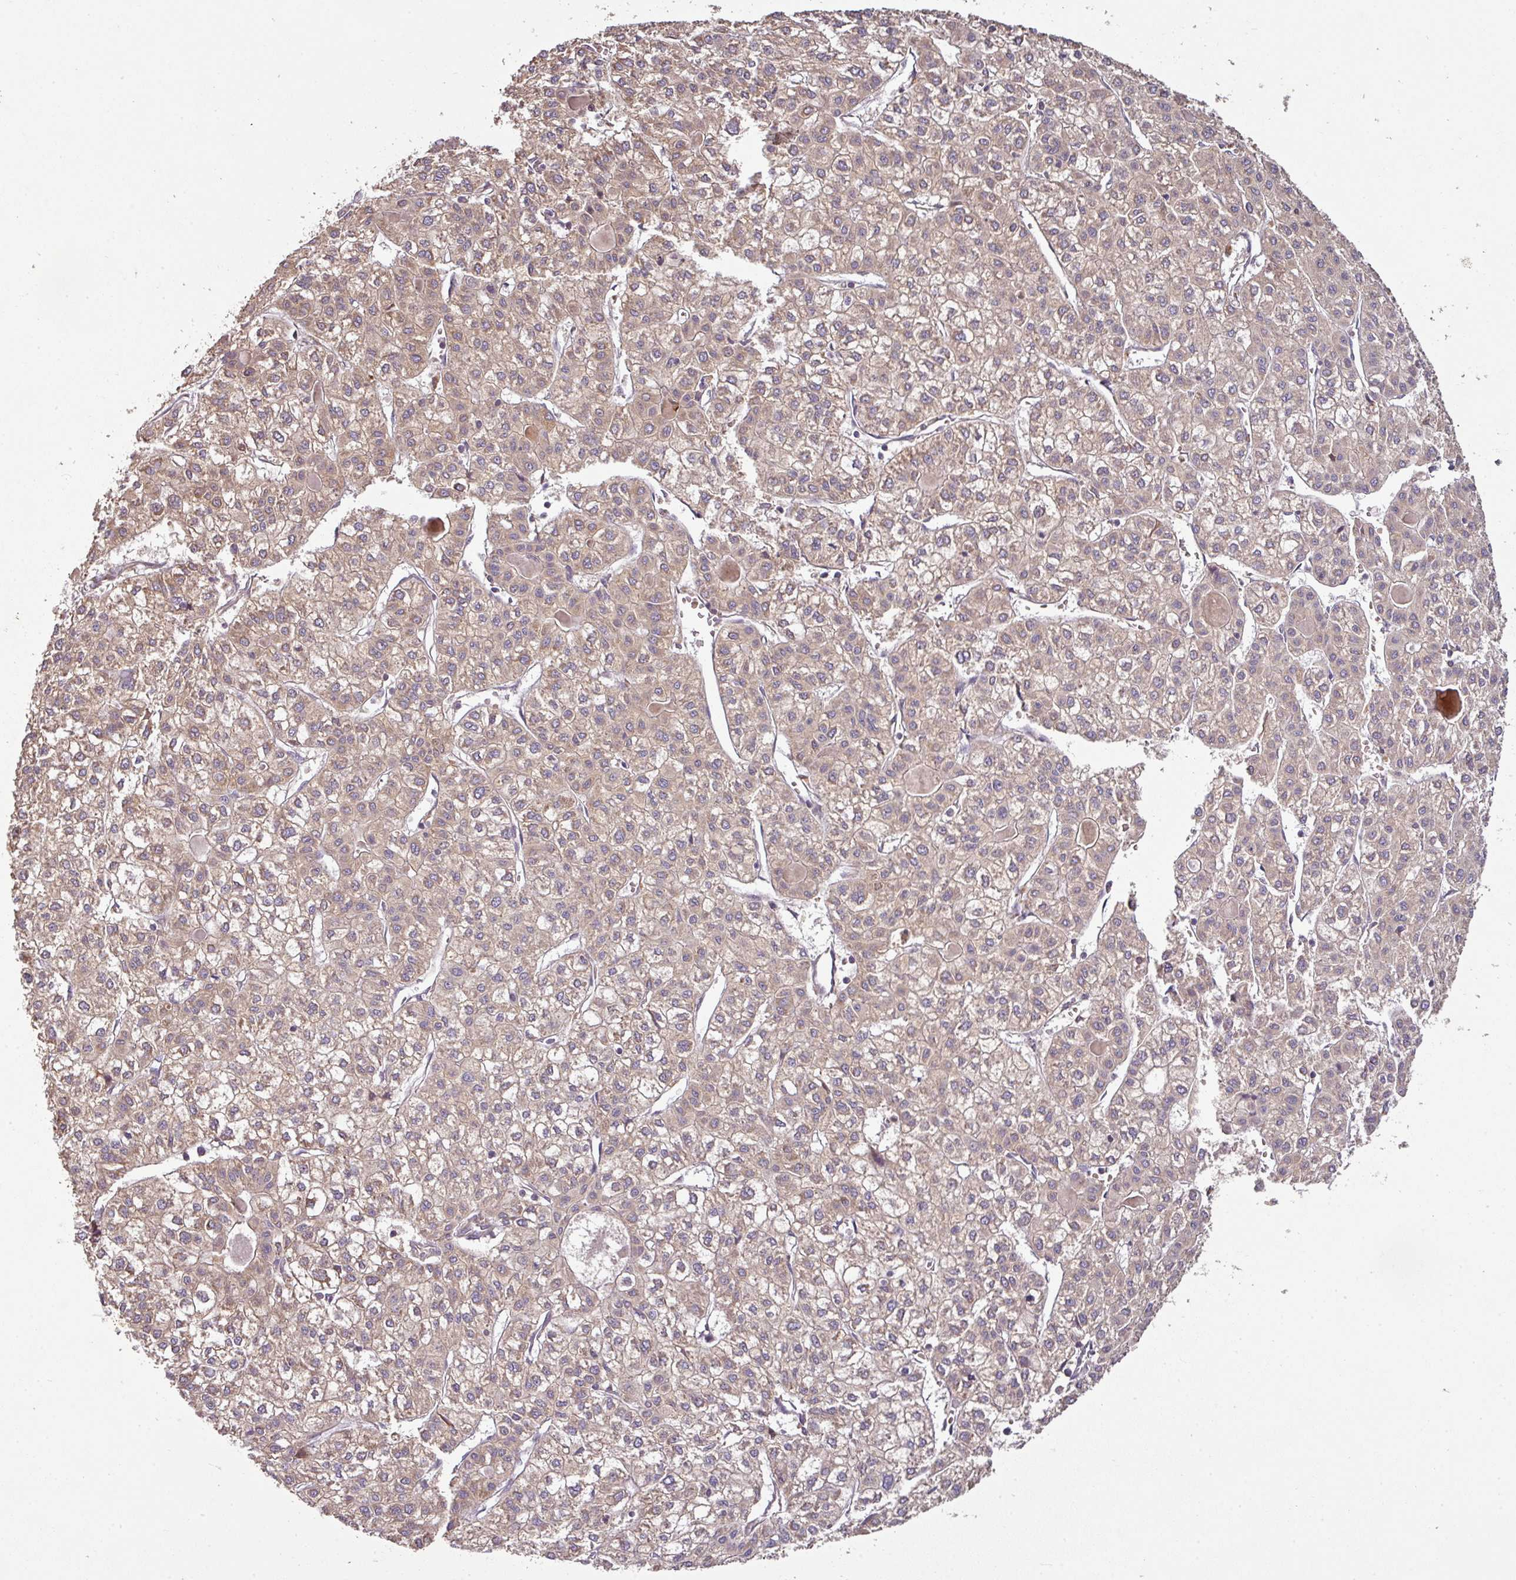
{"staining": {"intensity": "weak", "quantity": ">75%", "location": "cytoplasmic/membranous"}, "tissue": "liver cancer", "cell_type": "Tumor cells", "image_type": "cancer", "snomed": [{"axis": "morphology", "description": "Carcinoma, Hepatocellular, NOS"}, {"axis": "topography", "description": "Liver"}], "caption": "Liver hepatocellular carcinoma was stained to show a protein in brown. There is low levels of weak cytoplasmic/membranous positivity in about >75% of tumor cells.", "gene": "SPCS3", "patient": {"sex": "female", "age": 43}}